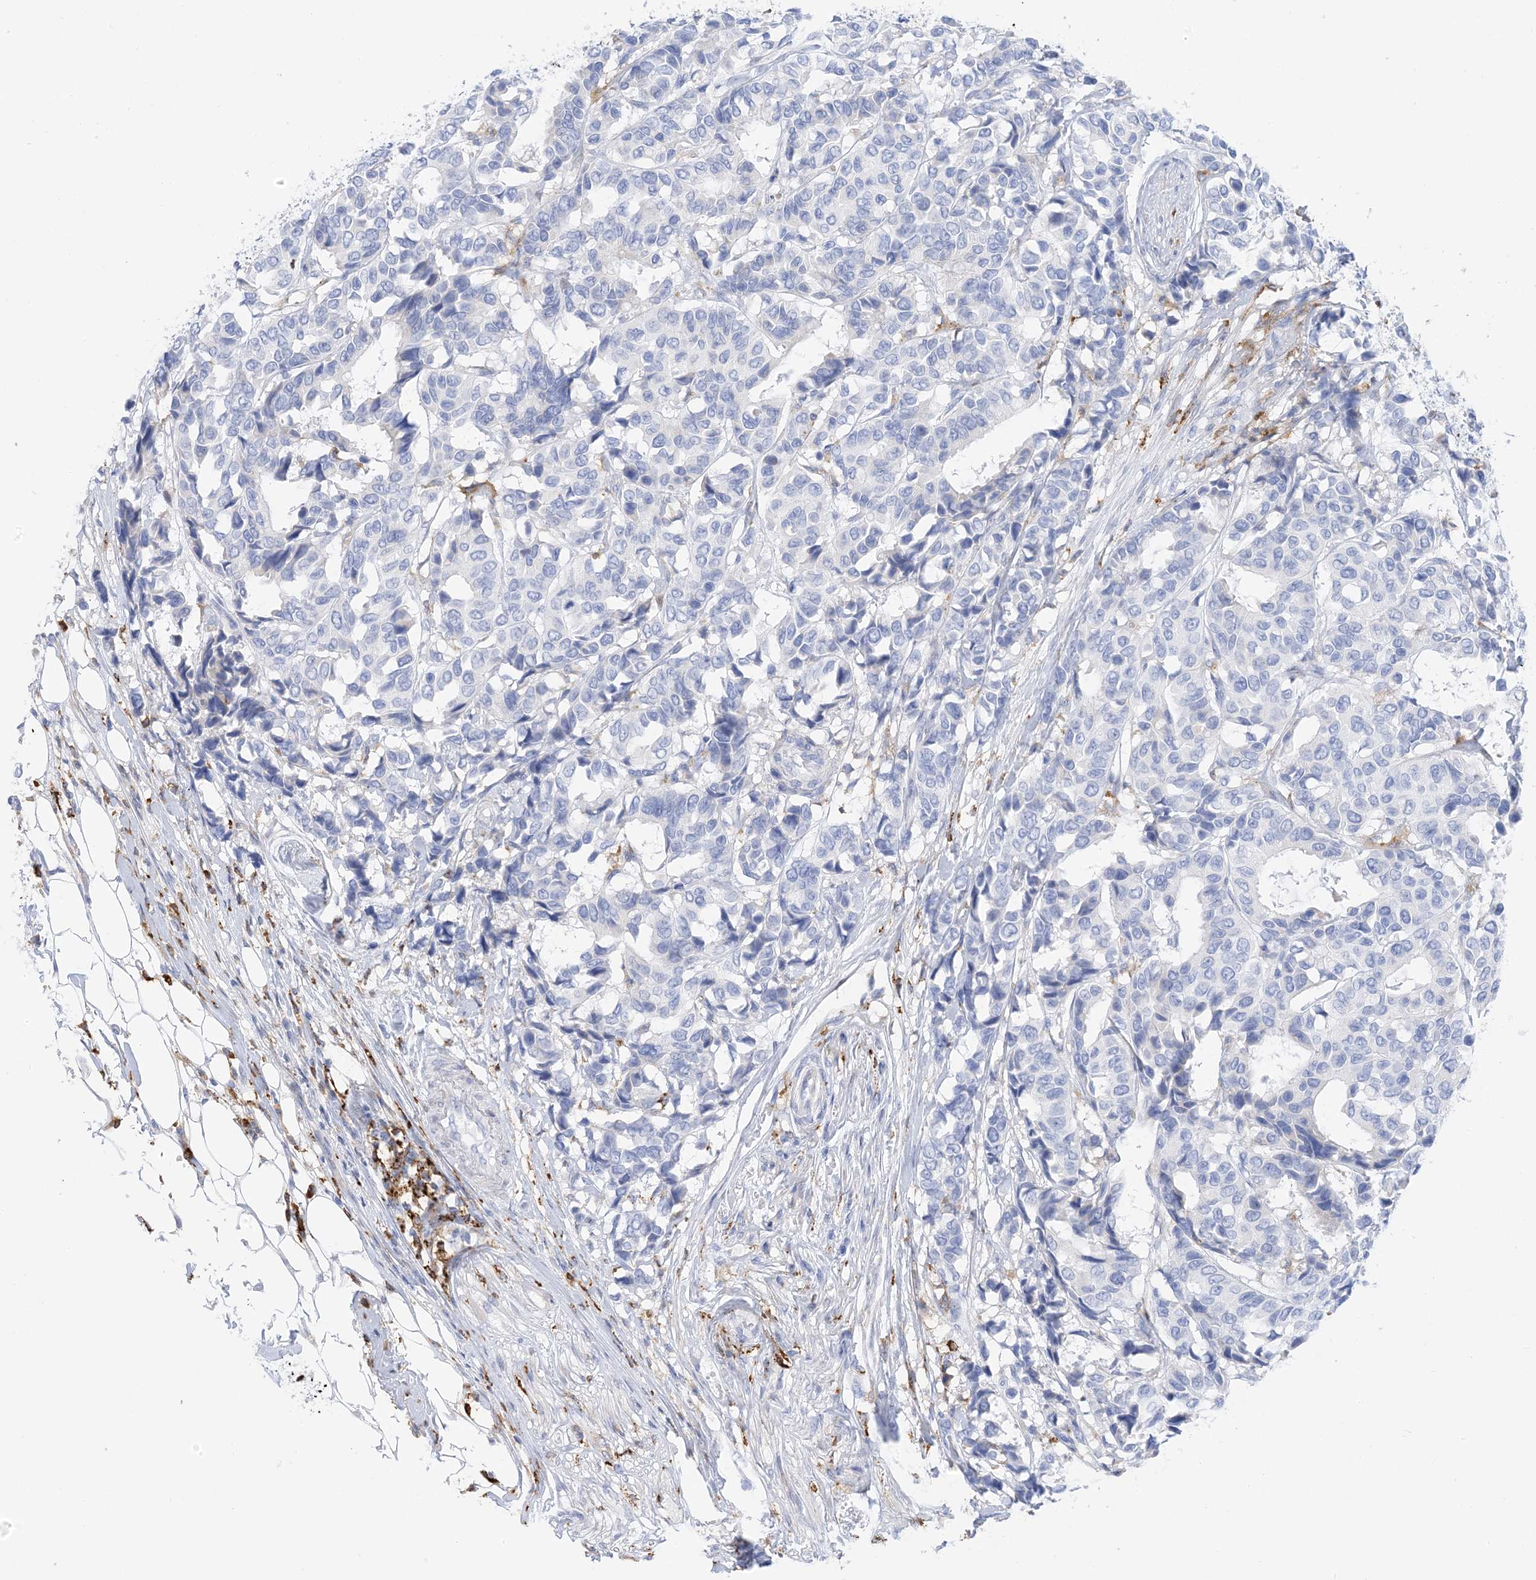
{"staining": {"intensity": "negative", "quantity": "none", "location": "none"}, "tissue": "breast cancer", "cell_type": "Tumor cells", "image_type": "cancer", "snomed": [{"axis": "morphology", "description": "Duct carcinoma"}, {"axis": "topography", "description": "Breast"}], "caption": "Tumor cells show no significant positivity in breast cancer.", "gene": "DPH3", "patient": {"sex": "female", "age": 87}}